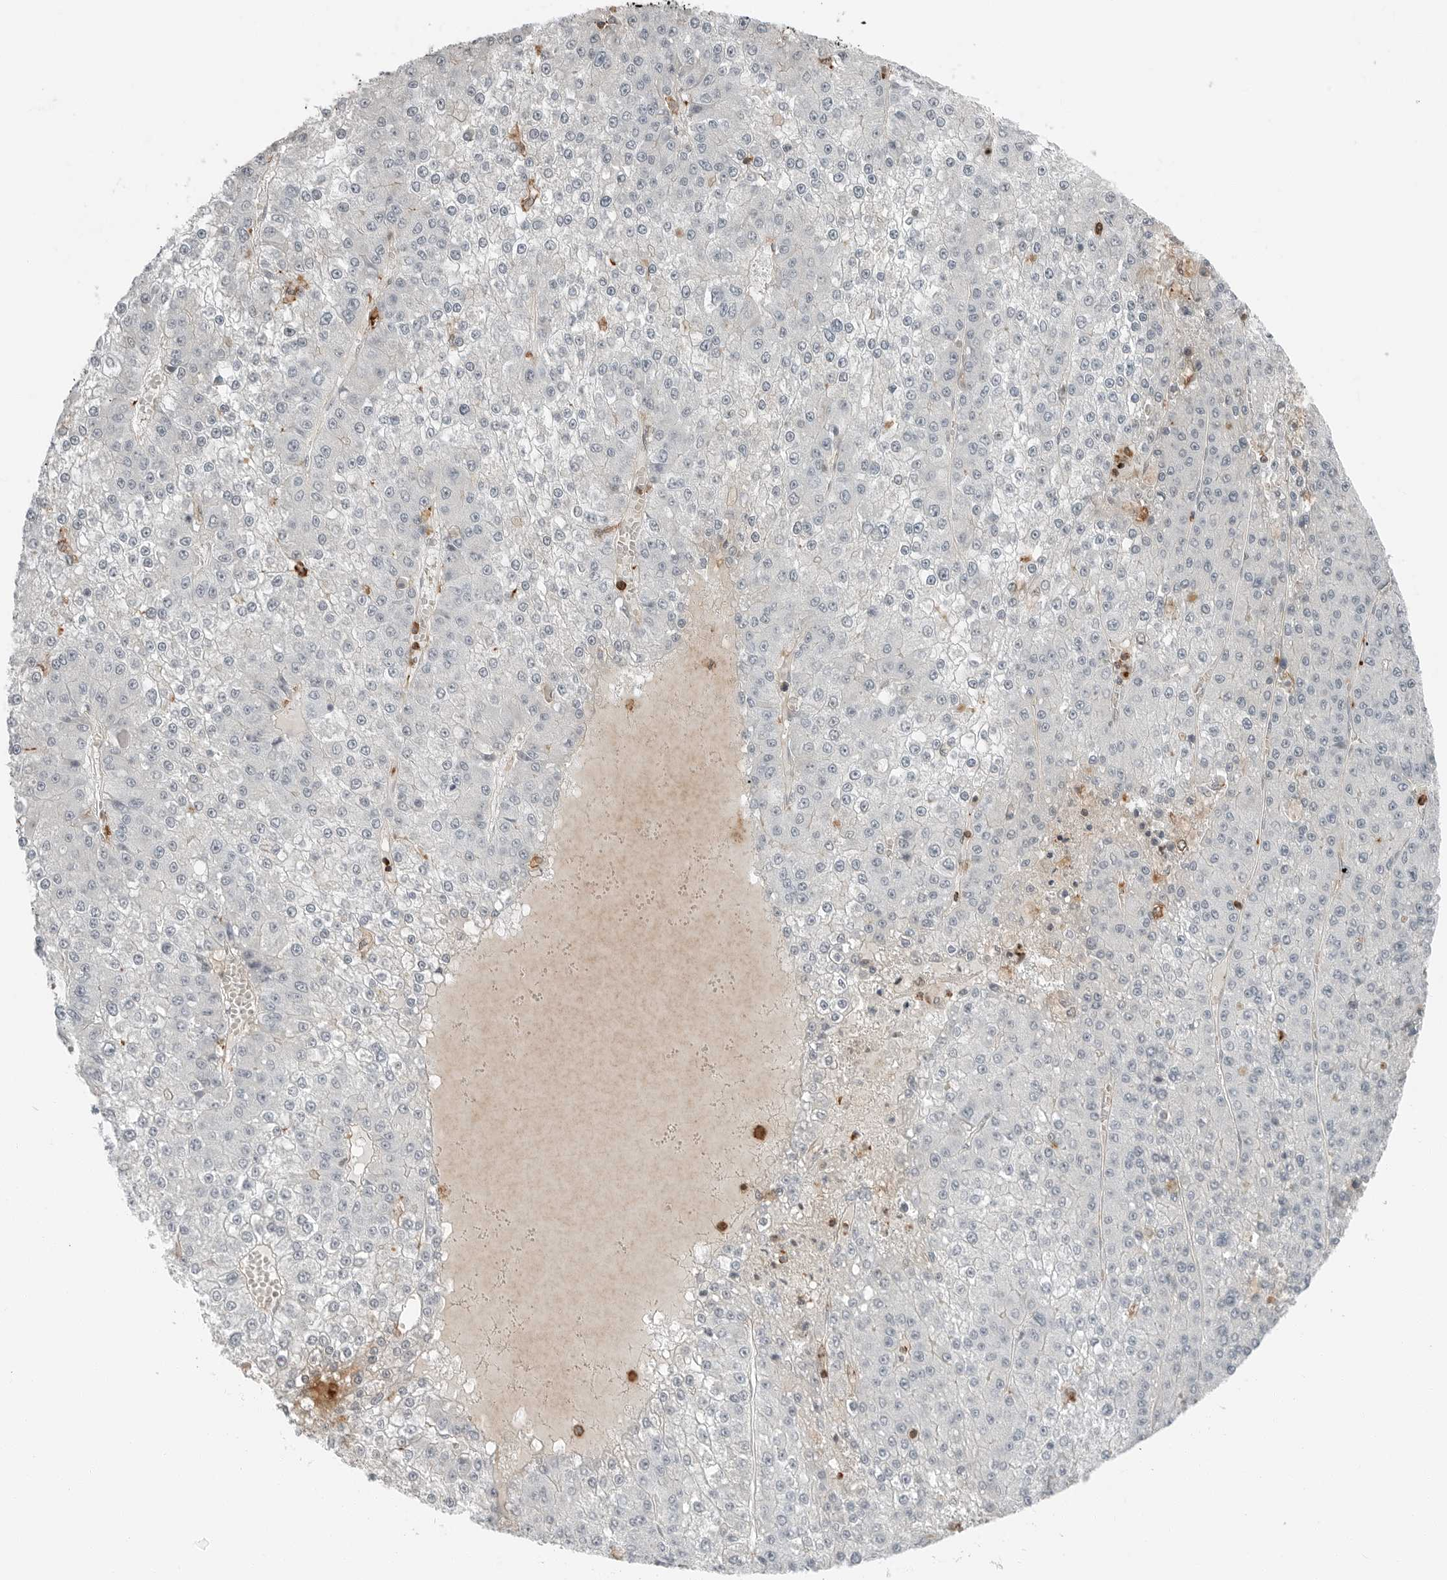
{"staining": {"intensity": "negative", "quantity": "none", "location": "none"}, "tissue": "liver cancer", "cell_type": "Tumor cells", "image_type": "cancer", "snomed": [{"axis": "morphology", "description": "Carcinoma, Hepatocellular, NOS"}, {"axis": "topography", "description": "Liver"}], "caption": "High power microscopy micrograph of an immunohistochemistry (IHC) photomicrograph of liver cancer, revealing no significant expression in tumor cells.", "gene": "LEFTY2", "patient": {"sex": "female", "age": 73}}